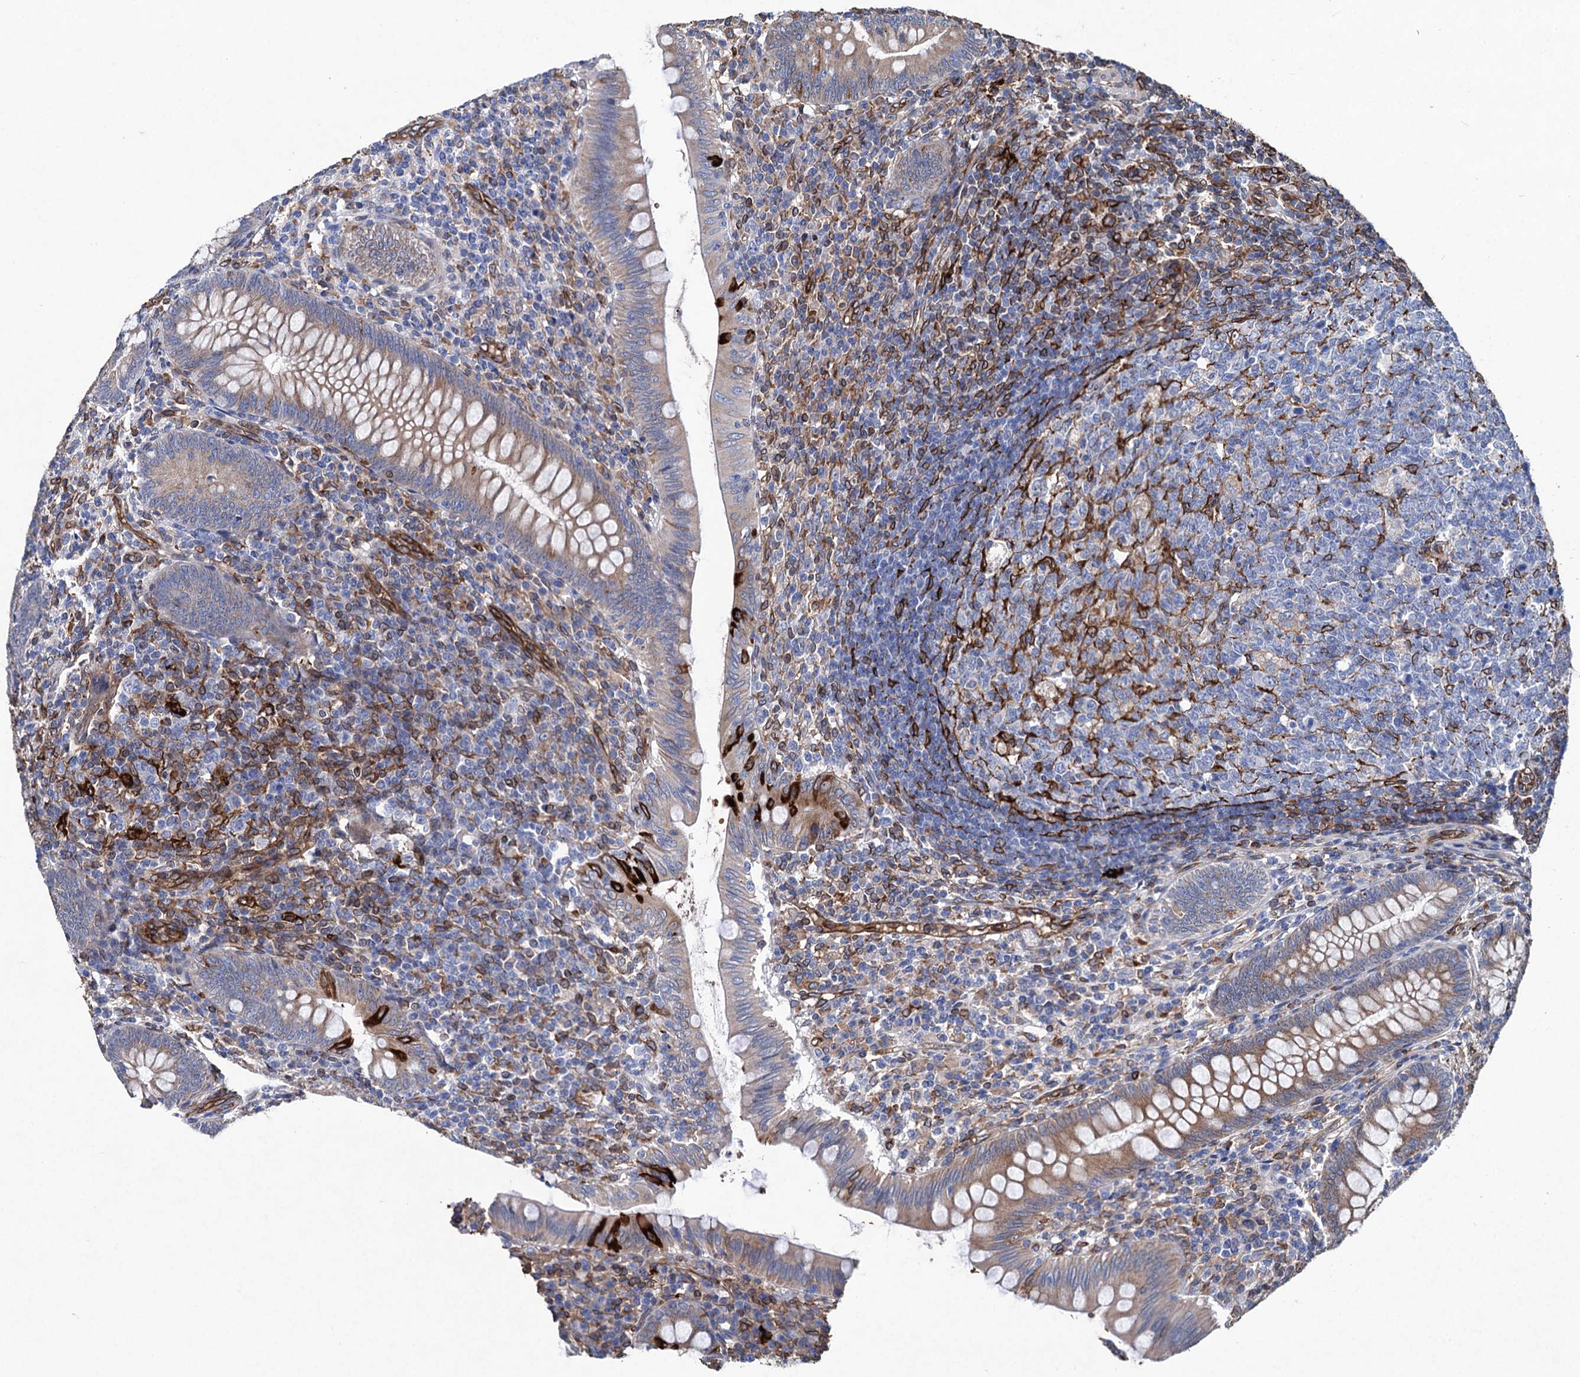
{"staining": {"intensity": "strong", "quantity": "<25%", "location": "cytoplasmic/membranous"}, "tissue": "appendix", "cell_type": "Glandular cells", "image_type": "normal", "snomed": [{"axis": "morphology", "description": "Normal tissue, NOS"}, {"axis": "topography", "description": "Appendix"}], "caption": "Appendix stained with immunohistochemistry demonstrates strong cytoplasmic/membranous positivity in about <25% of glandular cells. The staining is performed using DAB (3,3'-diaminobenzidine) brown chromogen to label protein expression. The nuclei are counter-stained blue using hematoxylin.", "gene": "STING1", "patient": {"sex": "male", "age": 14}}